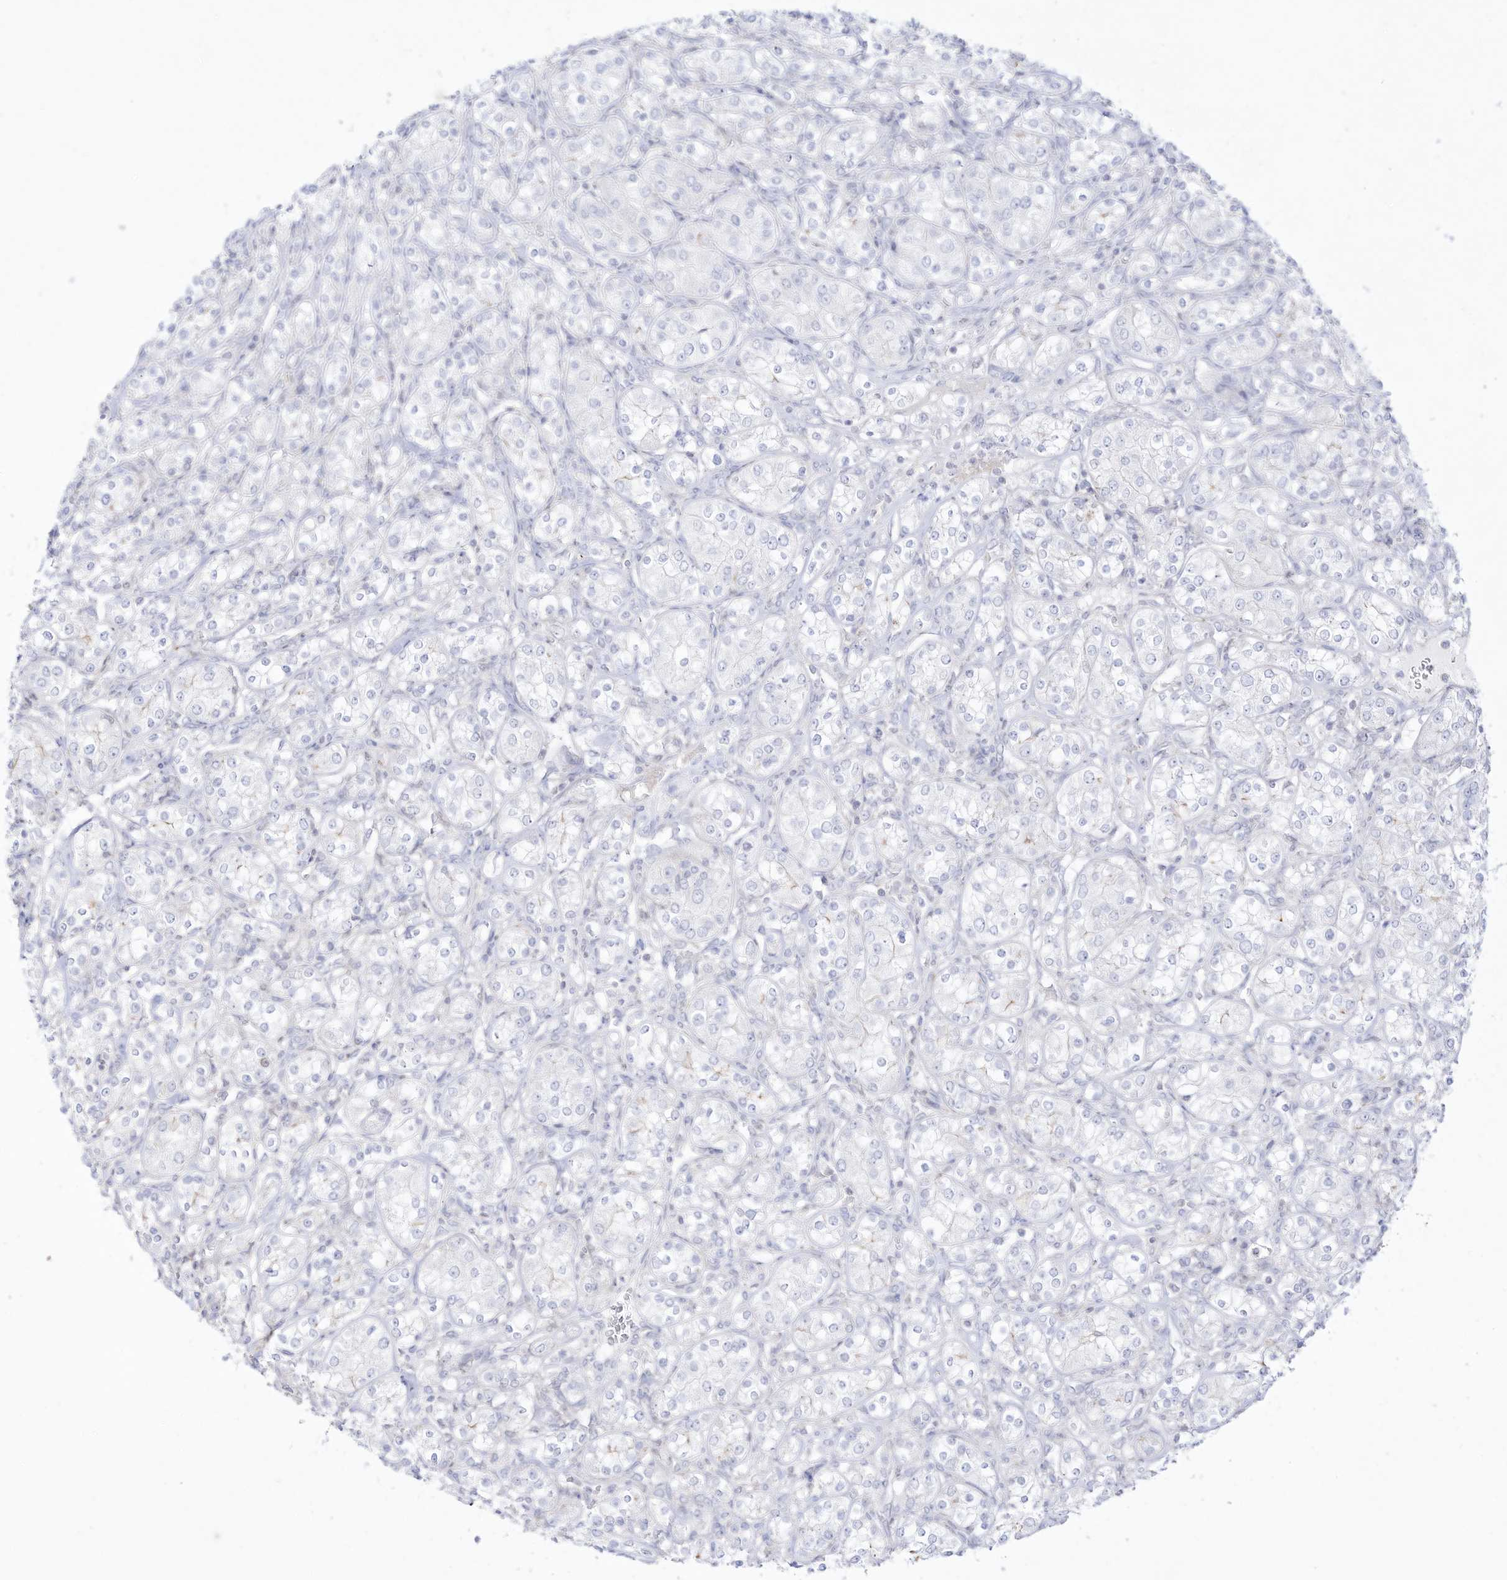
{"staining": {"intensity": "negative", "quantity": "none", "location": "none"}, "tissue": "renal cancer", "cell_type": "Tumor cells", "image_type": "cancer", "snomed": [{"axis": "morphology", "description": "Adenocarcinoma, NOS"}, {"axis": "topography", "description": "Kidney"}], "caption": "This is a micrograph of immunohistochemistry staining of renal cancer (adenocarcinoma), which shows no staining in tumor cells.", "gene": "DMKN", "patient": {"sex": "male", "age": 77}}